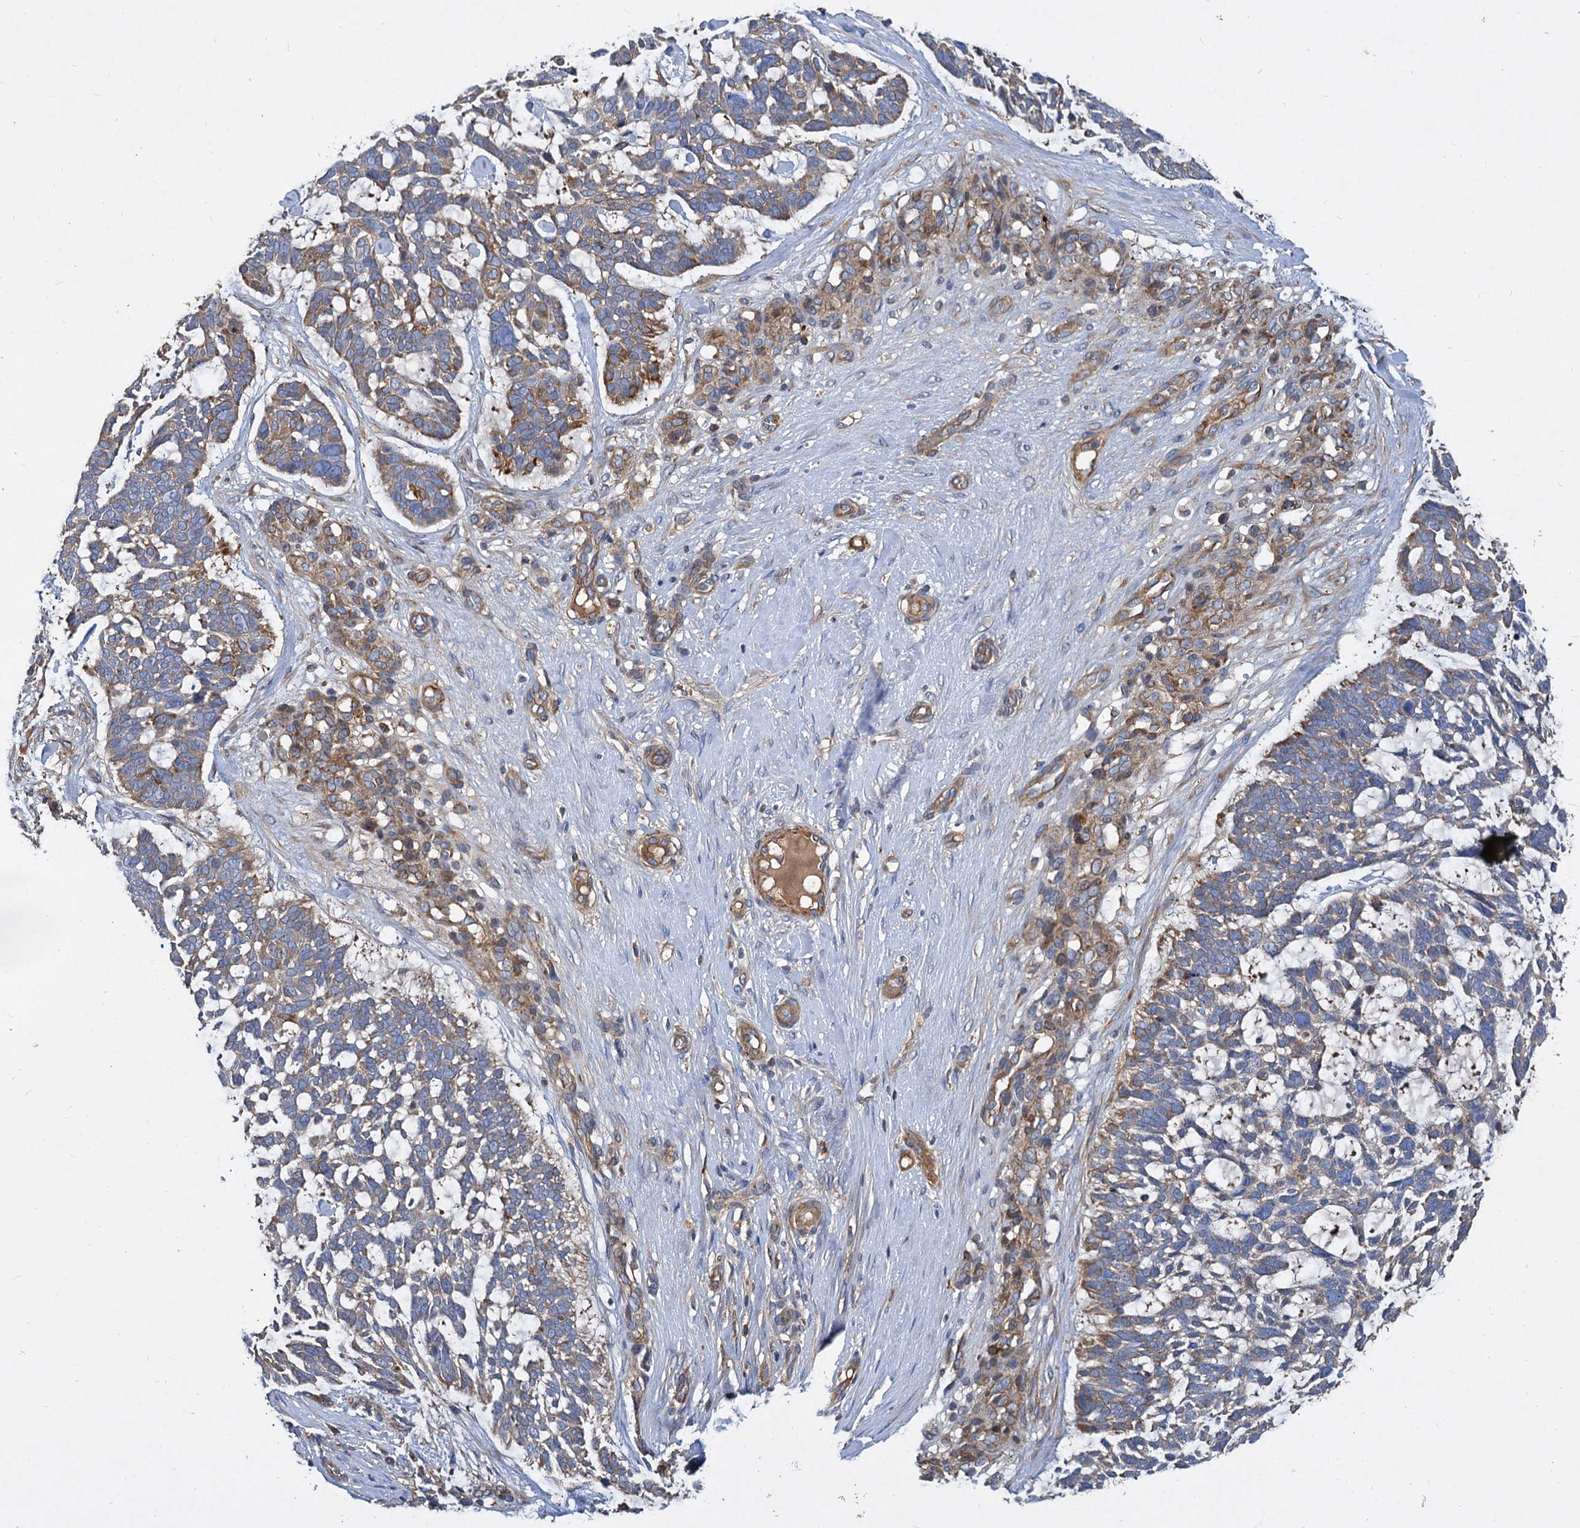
{"staining": {"intensity": "moderate", "quantity": "<25%", "location": "cytoplasmic/membranous"}, "tissue": "skin cancer", "cell_type": "Tumor cells", "image_type": "cancer", "snomed": [{"axis": "morphology", "description": "Basal cell carcinoma"}, {"axis": "topography", "description": "Skin"}], "caption": "Moderate cytoplasmic/membranous protein positivity is seen in approximately <25% of tumor cells in skin cancer (basal cell carcinoma). (DAB (3,3'-diaminobenzidine) IHC with brightfield microscopy, high magnification).", "gene": "ALKBH7", "patient": {"sex": "male", "age": 88}}